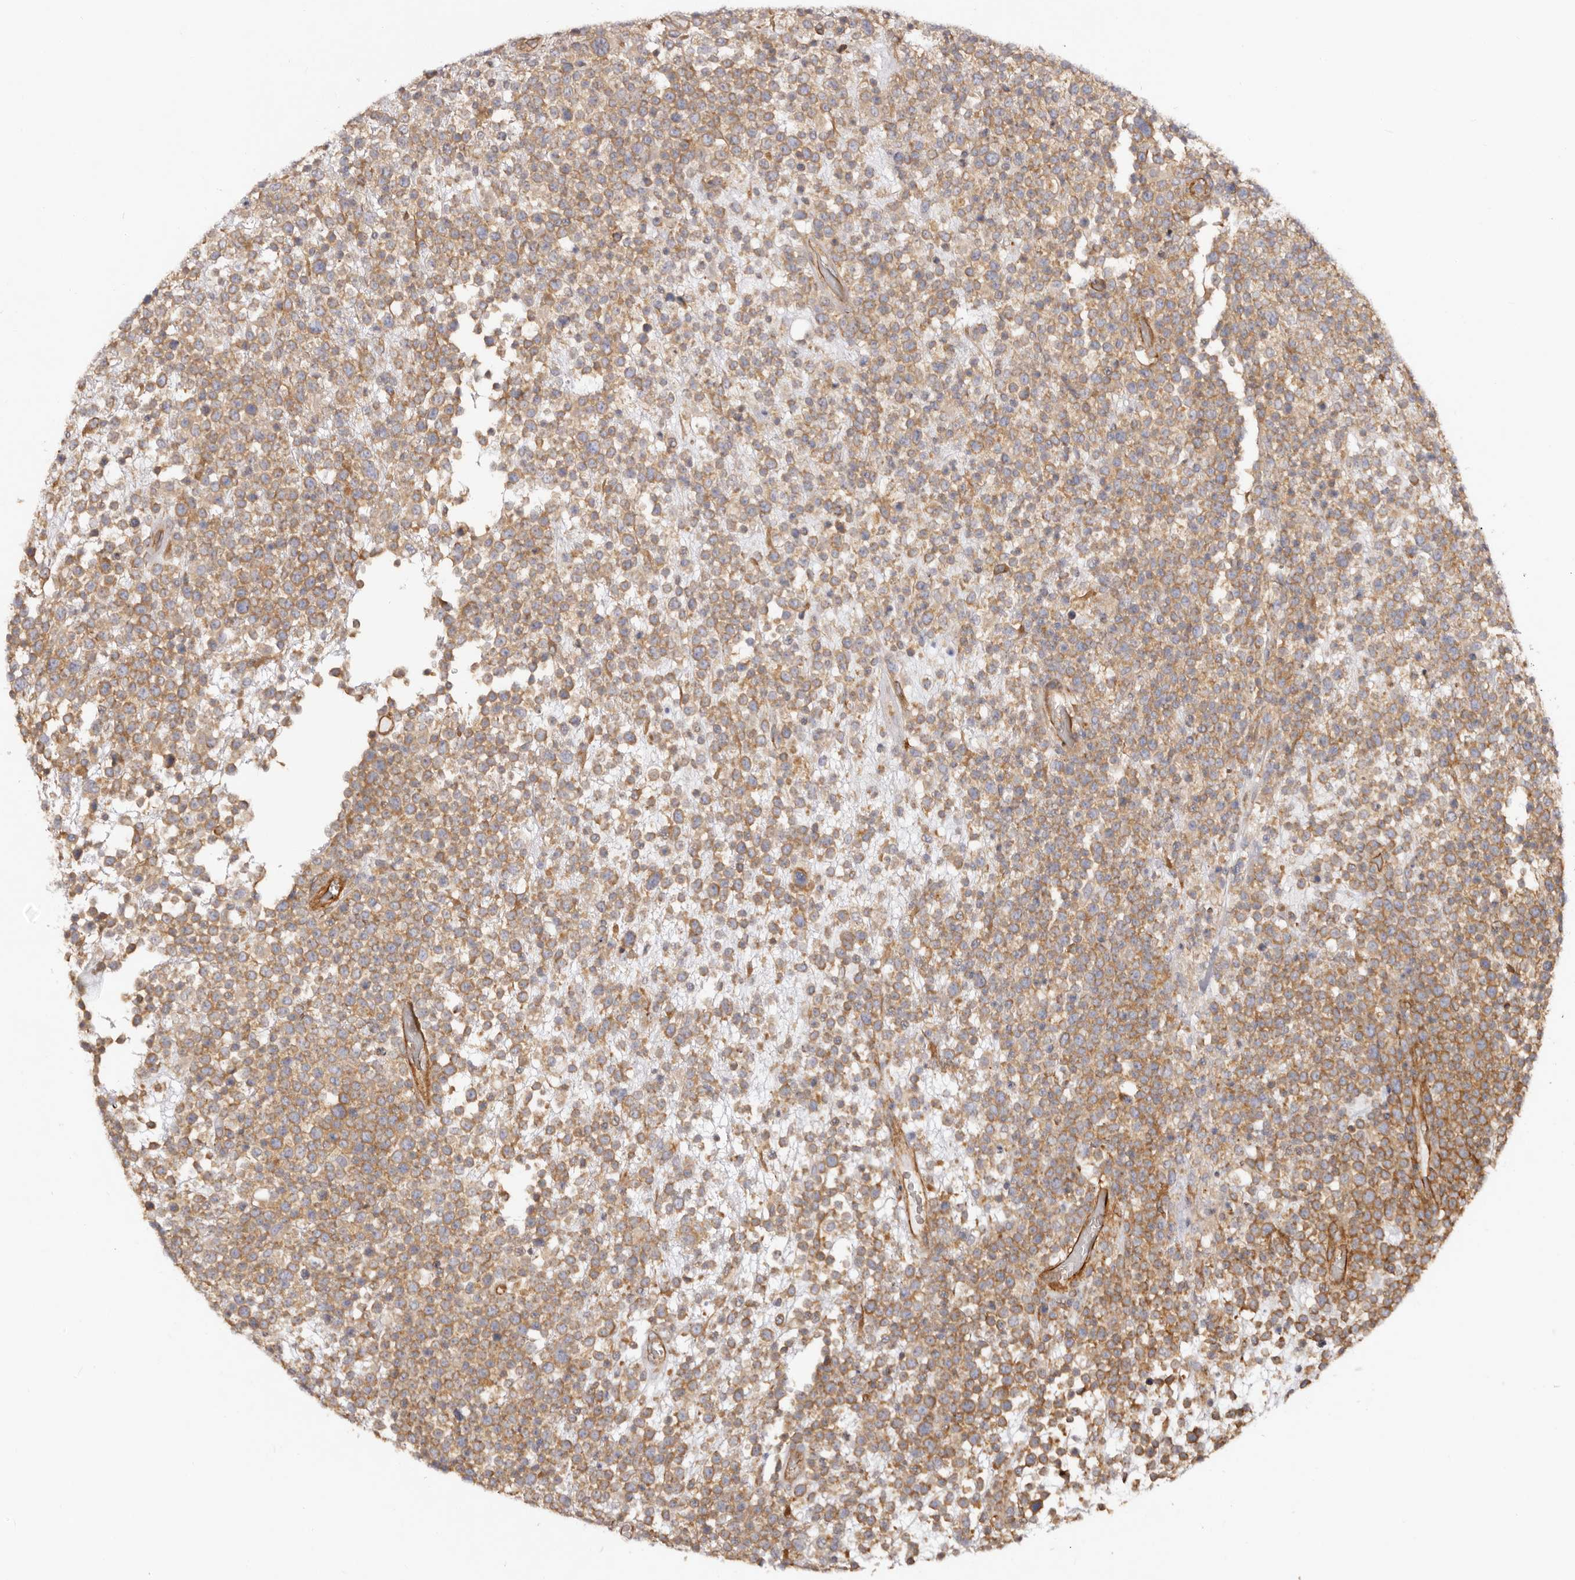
{"staining": {"intensity": "moderate", "quantity": ">75%", "location": "cytoplasmic/membranous"}, "tissue": "lymphoma", "cell_type": "Tumor cells", "image_type": "cancer", "snomed": [{"axis": "morphology", "description": "Malignant lymphoma, non-Hodgkin's type, High grade"}, {"axis": "topography", "description": "Colon"}], "caption": "IHC staining of lymphoma, which shows medium levels of moderate cytoplasmic/membranous positivity in about >75% of tumor cells indicating moderate cytoplasmic/membranous protein expression. The staining was performed using DAB (brown) for protein detection and nuclei were counterstained in hematoxylin (blue).", "gene": "RPS6", "patient": {"sex": "female", "age": 53}}